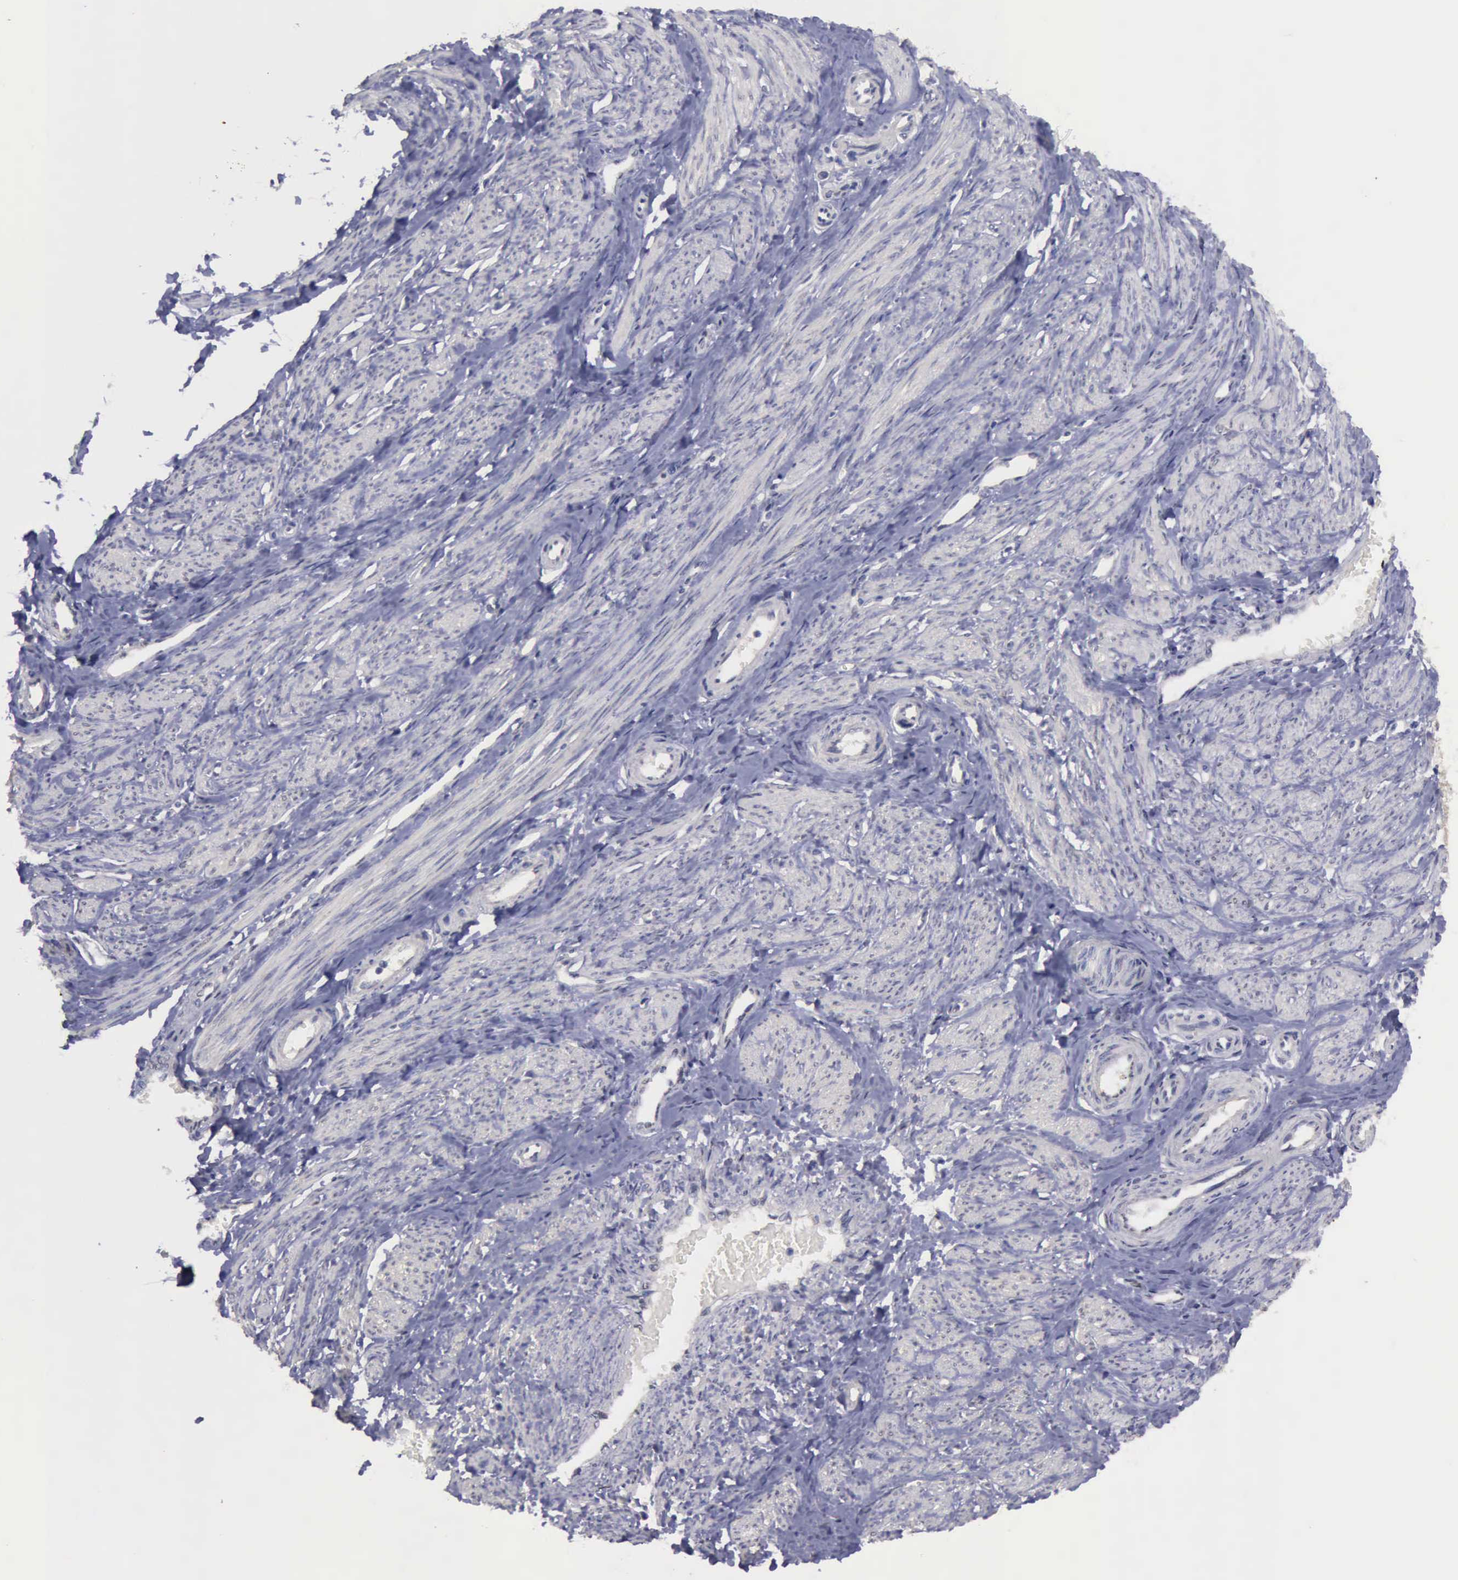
{"staining": {"intensity": "negative", "quantity": "none", "location": "none"}, "tissue": "smooth muscle", "cell_type": "Smooth muscle cells", "image_type": "normal", "snomed": [{"axis": "morphology", "description": "Normal tissue, NOS"}, {"axis": "topography", "description": "Smooth muscle"}, {"axis": "topography", "description": "Uterus"}], "caption": "Immunohistochemistry histopathology image of normal smooth muscle: human smooth muscle stained with DAB shows no significant protein expression in smooth muscle cells.", "gene": "PHKA1", "patient": {"sex": "female", "age": 39}}